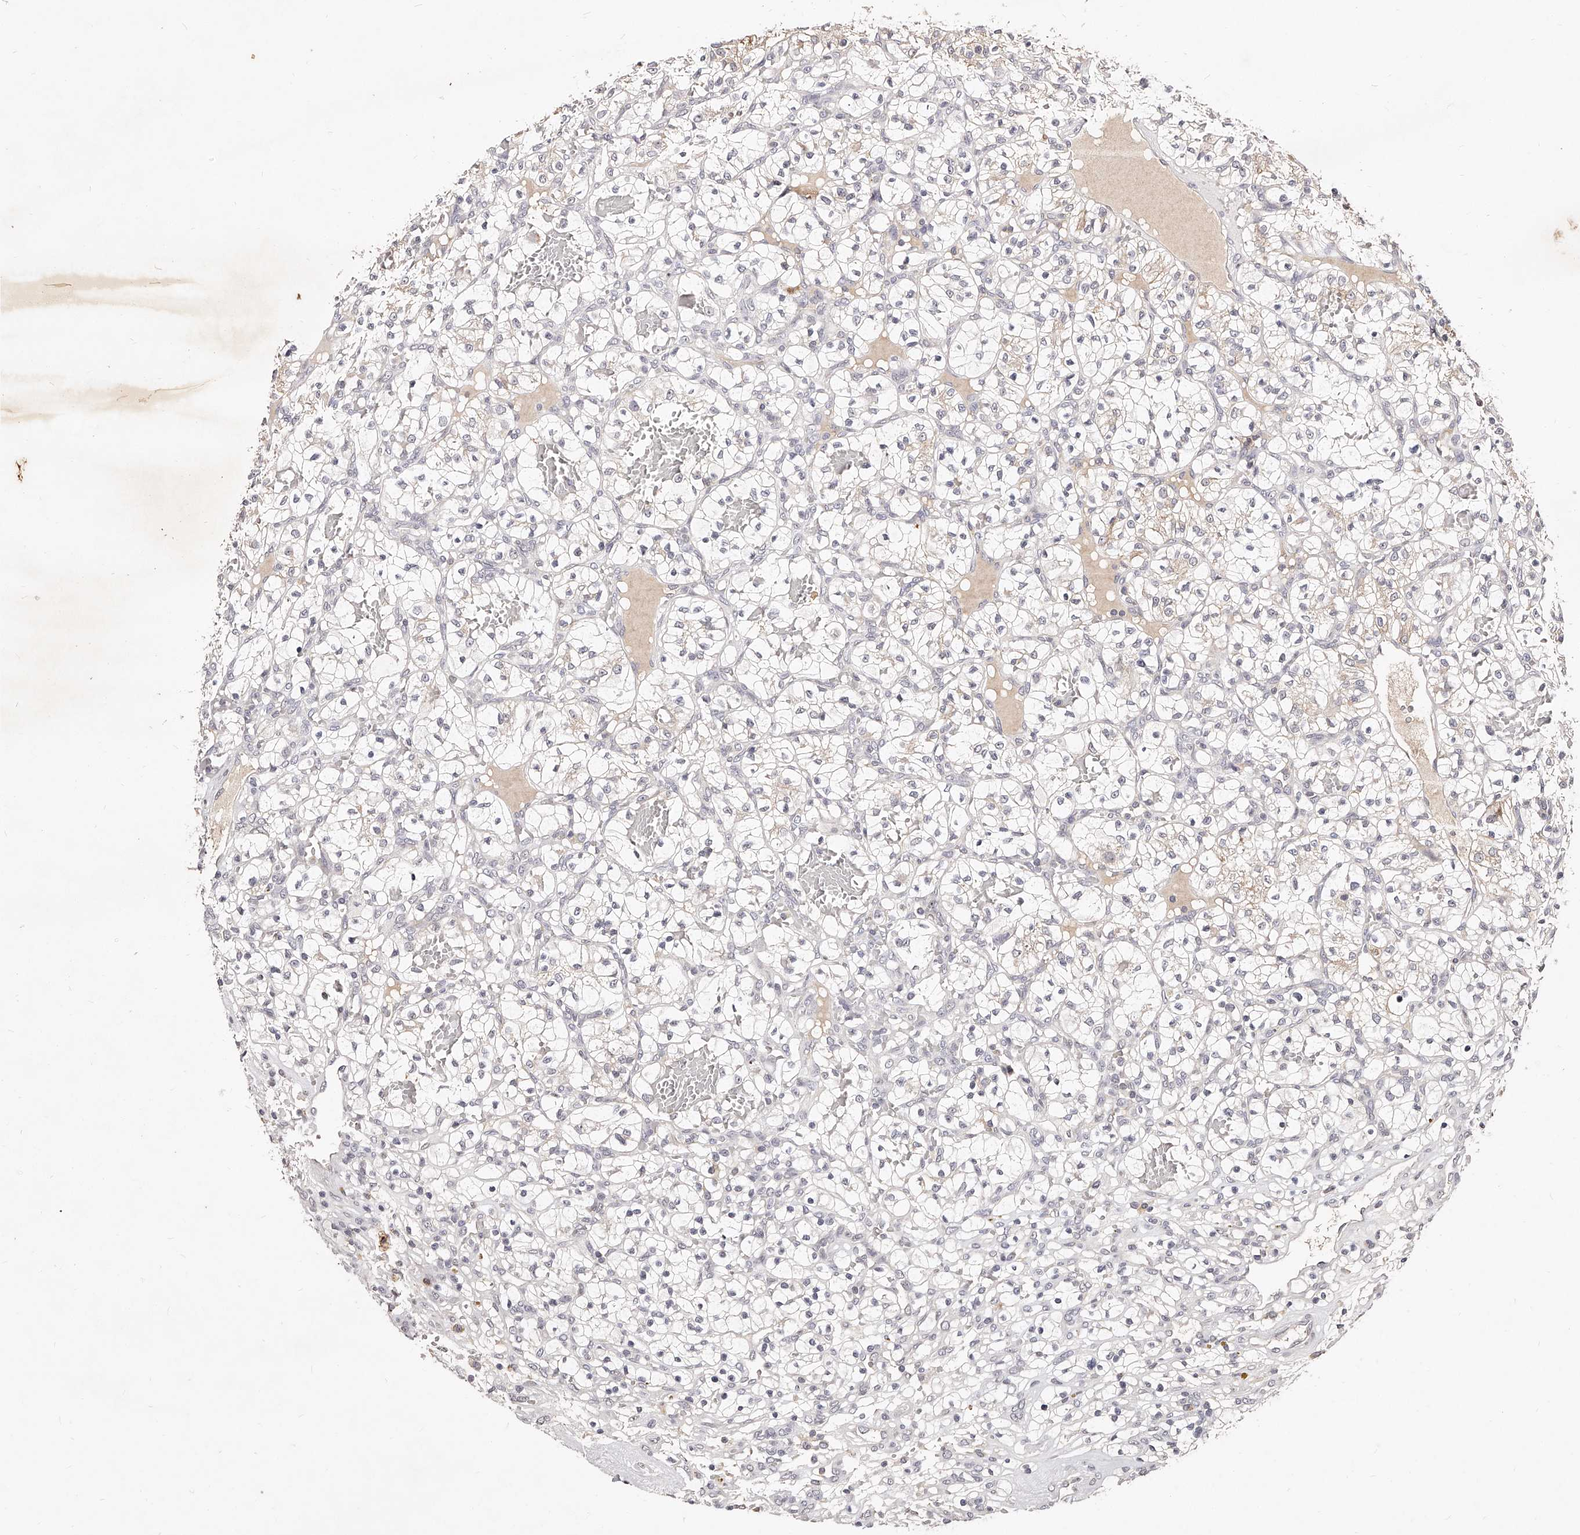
{"staining": {"intensity": "negative", "quantity": "none", "location": "none"}, "tissue": "renal cancer", "cell_type": "Tumor cells", "image_type": "cancer", "snomed": [{"axis": "morphology", "description": "Adenocarcinoma, NOS"}, {"axis": "topography", "description": "Kidney"}], "caption": "DAB immunohistochemical staining of adenocarcinoma (renal) displays no significant expression in tumor cells.", "gene": "PHACTR1", "patient": {"sex": "female", "age": 57}}